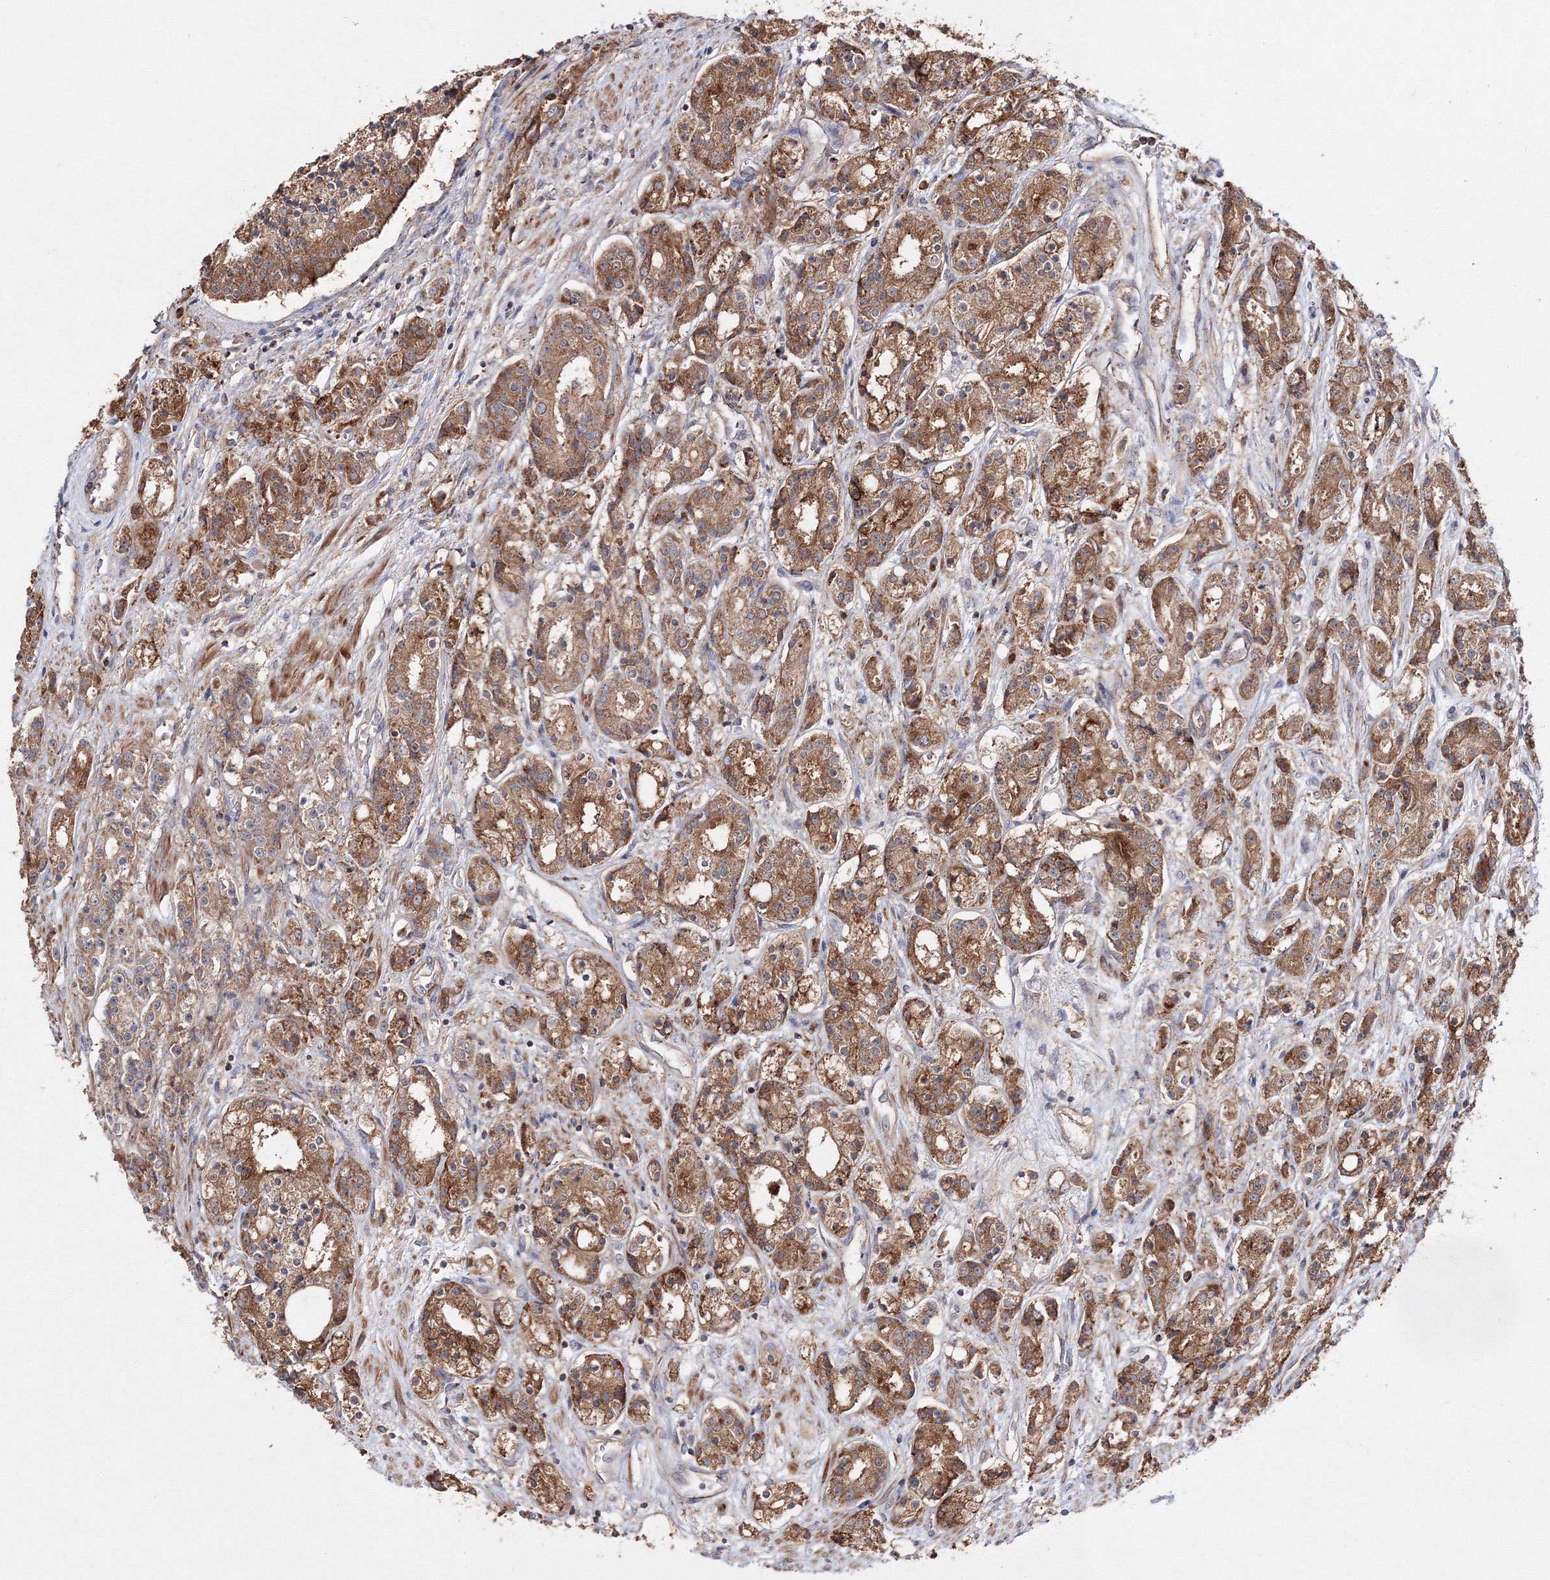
{"staining": {"intensity": "moderate", "quantity": ">75%", "location": "cytoplasmic/membranous"}, "tissue": "prostate cancer", "cell_type": "Tumor cells", "image_type": "cancer", "snomed": [{"axis": "morphology", "description": "Adenocarcinoma, High grade"}, {"axis": "topography", "description": "Prostate"}], "caption": "This is a micrograph of IHC staining of prostate cancer (high-grade adenocarcinoma), which shows moderate staining in the cytoplasmic/membranous of tumor cells.", "gene": "DDO", "patient": {"sex": "male", "age": 60}}